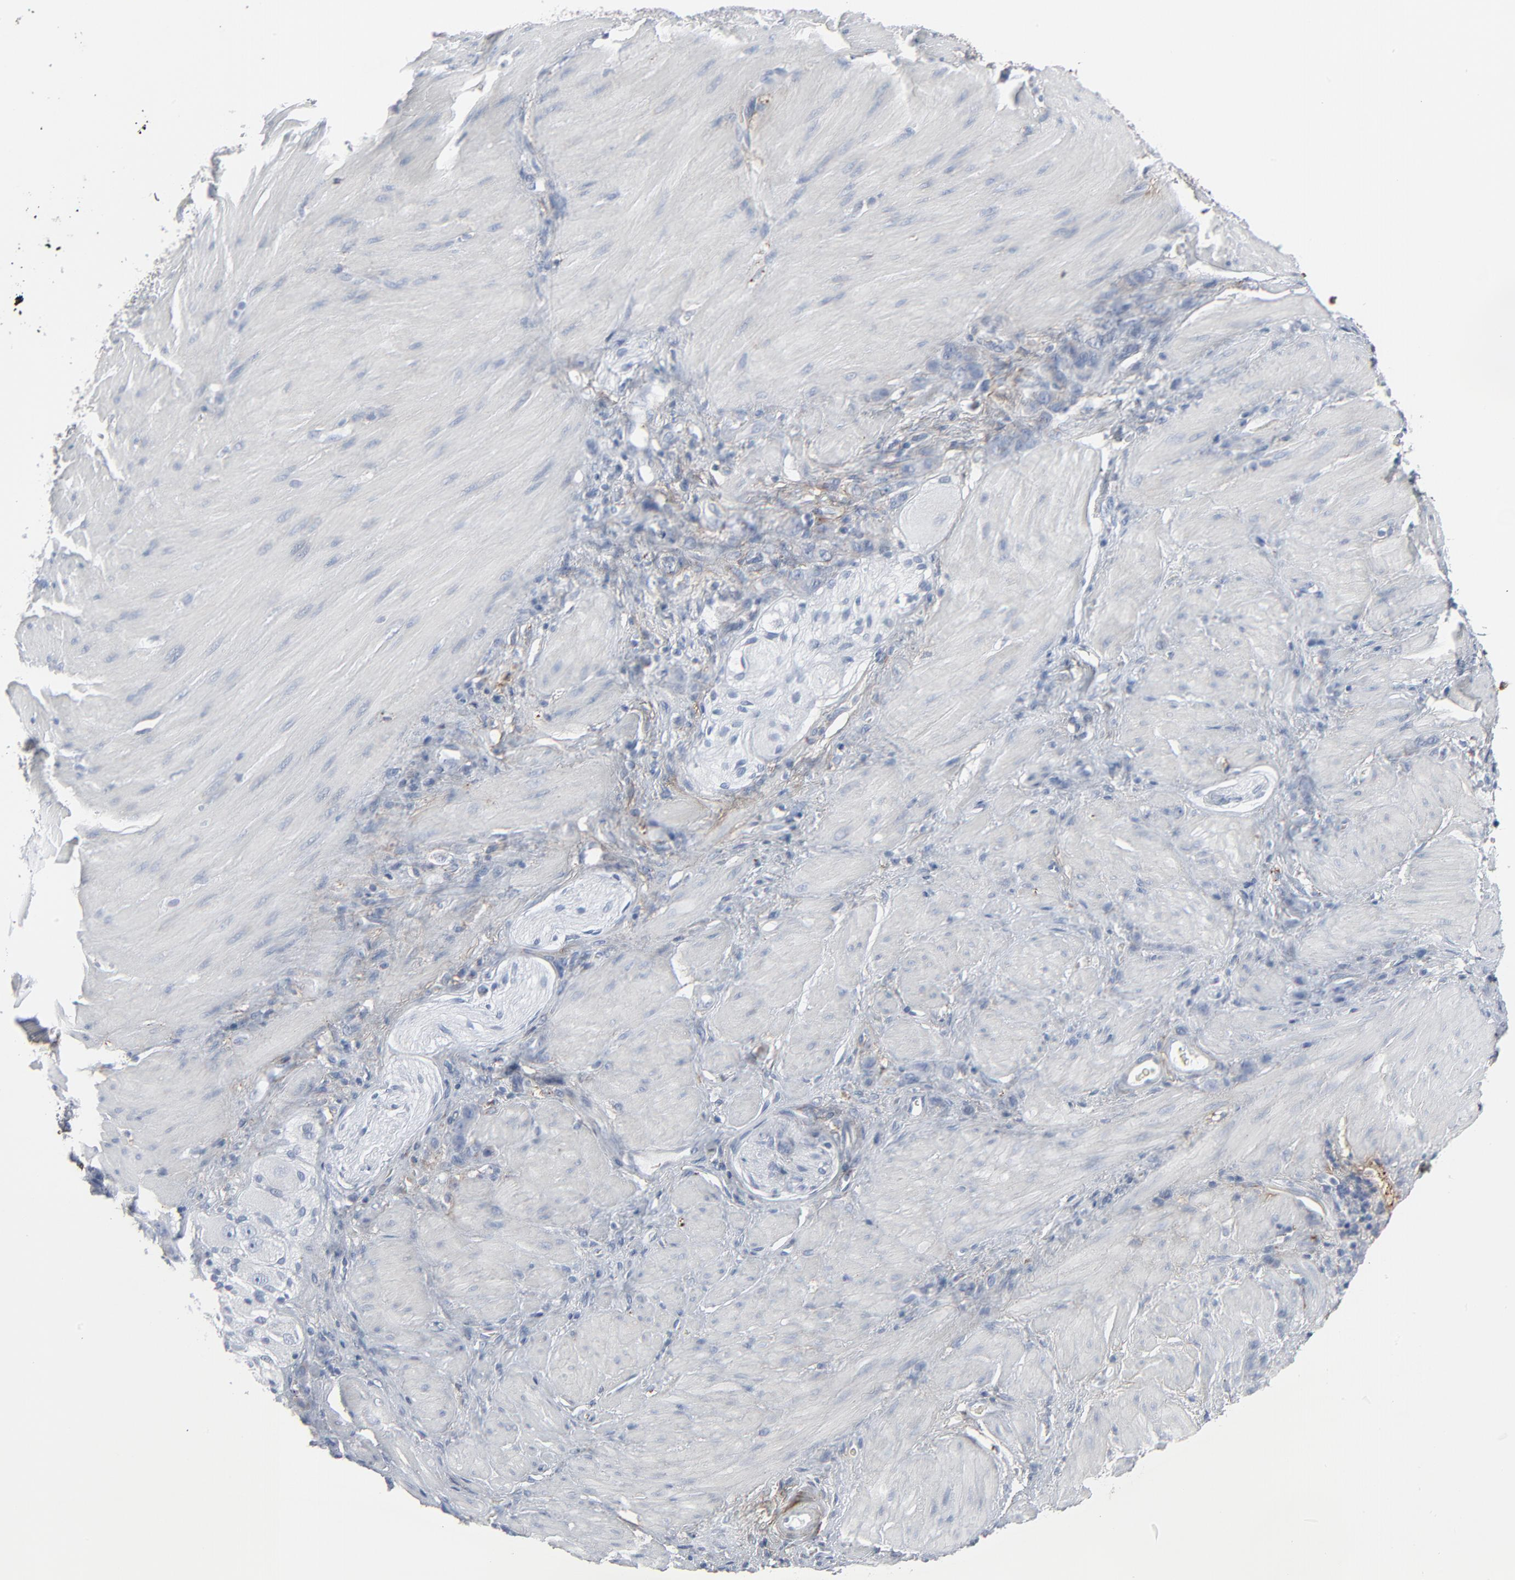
{"staining": {"intensity": "negative", "quantity": "none", "location": "none"}, "tissue": "stomach cancer", "cell_type": "Tumor cells", "image_type": "cancer", "snomed": [{"axis": "morphology", "description": "Normal tissue, NOS"}, {"axis": "morphology", "description": "Adenocarcinoma, NOS"}, {"axis": "topography", "description": "Stomach"}], "caption": "Immunohistochemistry photomicrograph of stomach adenocarcinoma stained for a protein (brown), which exhibits no expression in tumor cells.", "gene": "BGN", "patient": {"sex": "male", "age": 82}}